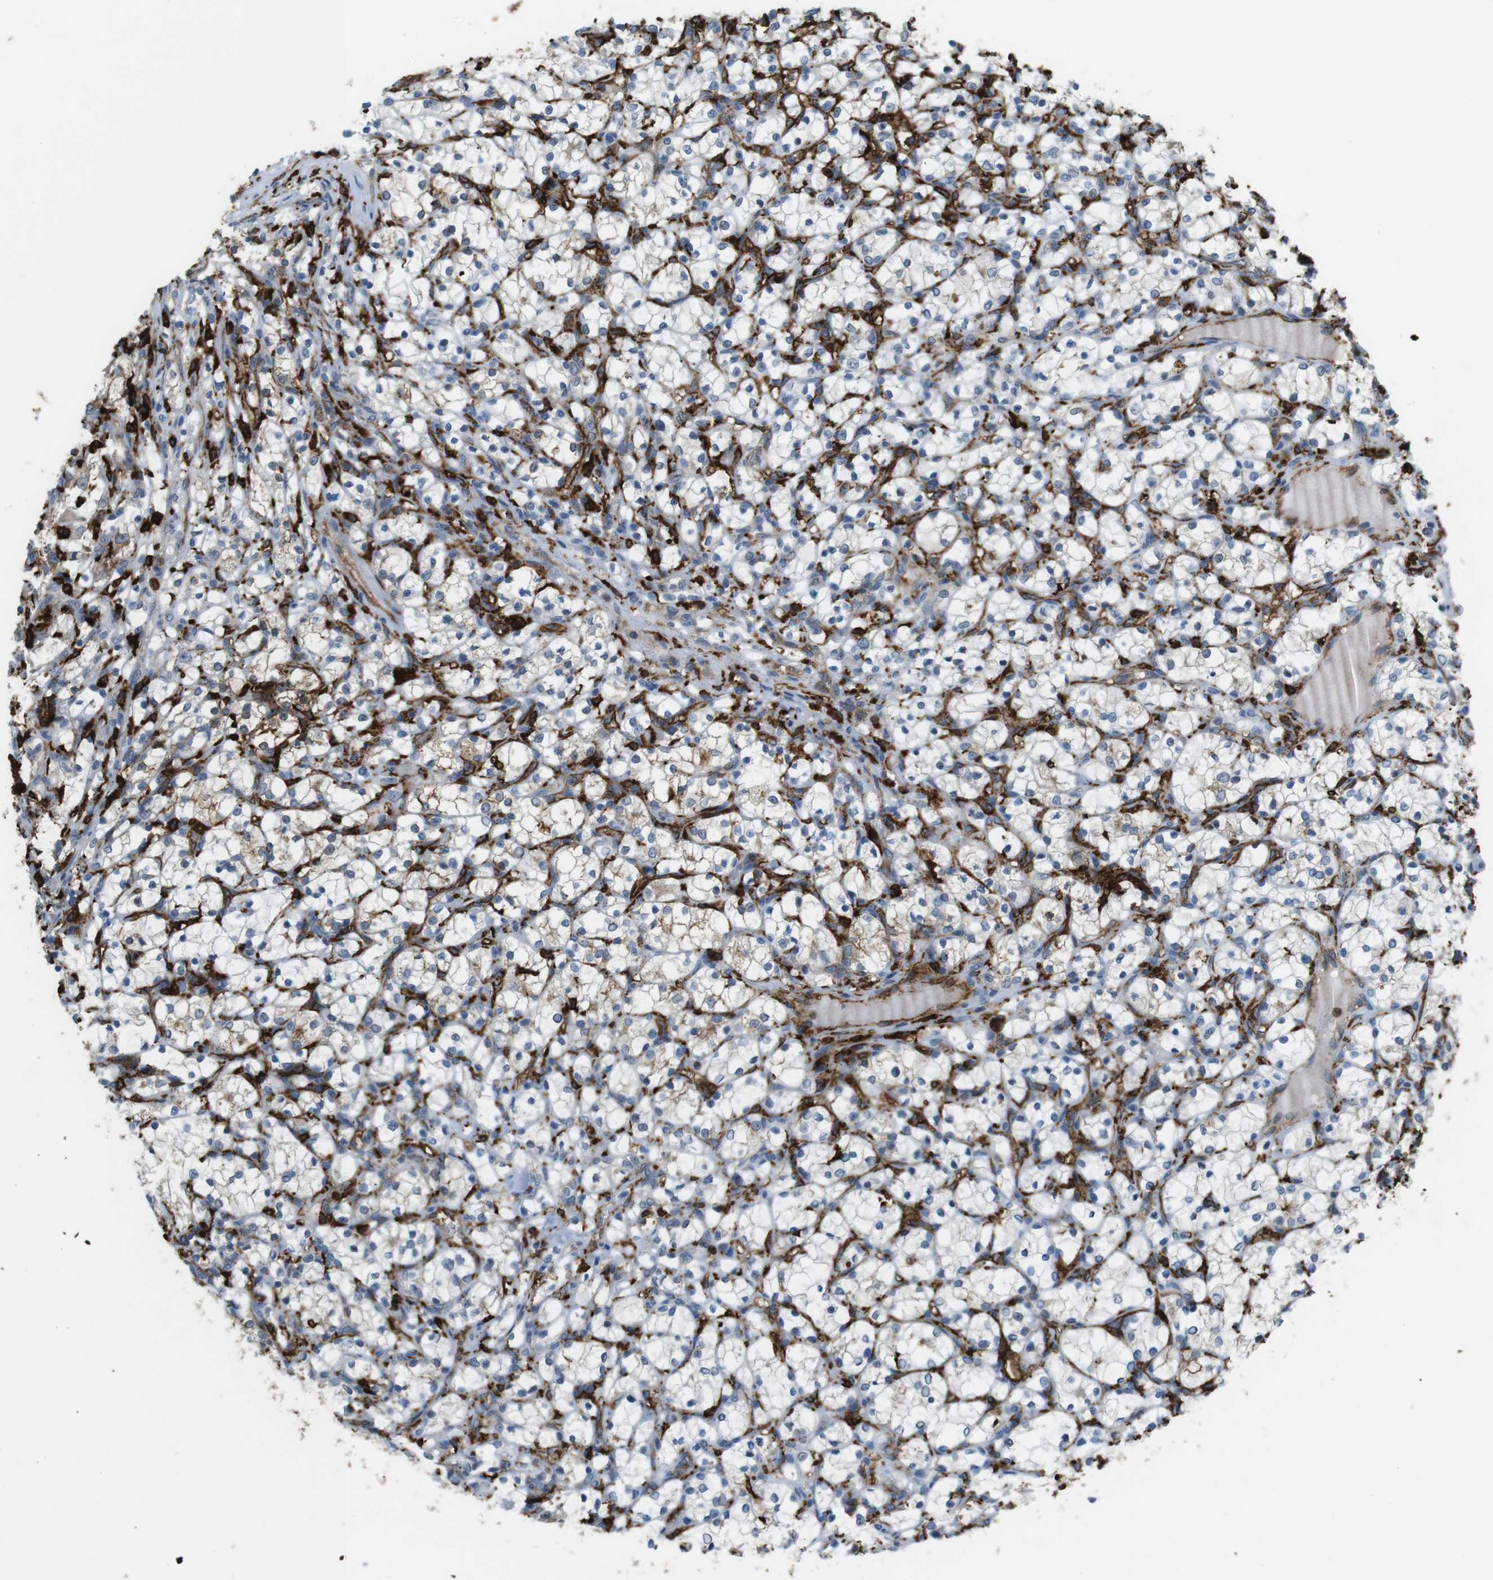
{"staining": {"intensity": "negative", "quantity": "none", "location": "none"}, "tissue": "renal cancer", "cell_type": "Tumor cells", "image_type": "cancer", "snomed": [{"axis": "morphology", "description": "Adenocarcinoma, NOS"}, {"axis": "topography", "description": "Kidney"}], "caption": "Human renal cancer stained for a protein using immunohistochemistry shows no positivity in tumor cells.", "gene": "HLA-DRA", "patient": {"sex": "female", "age": 69}}